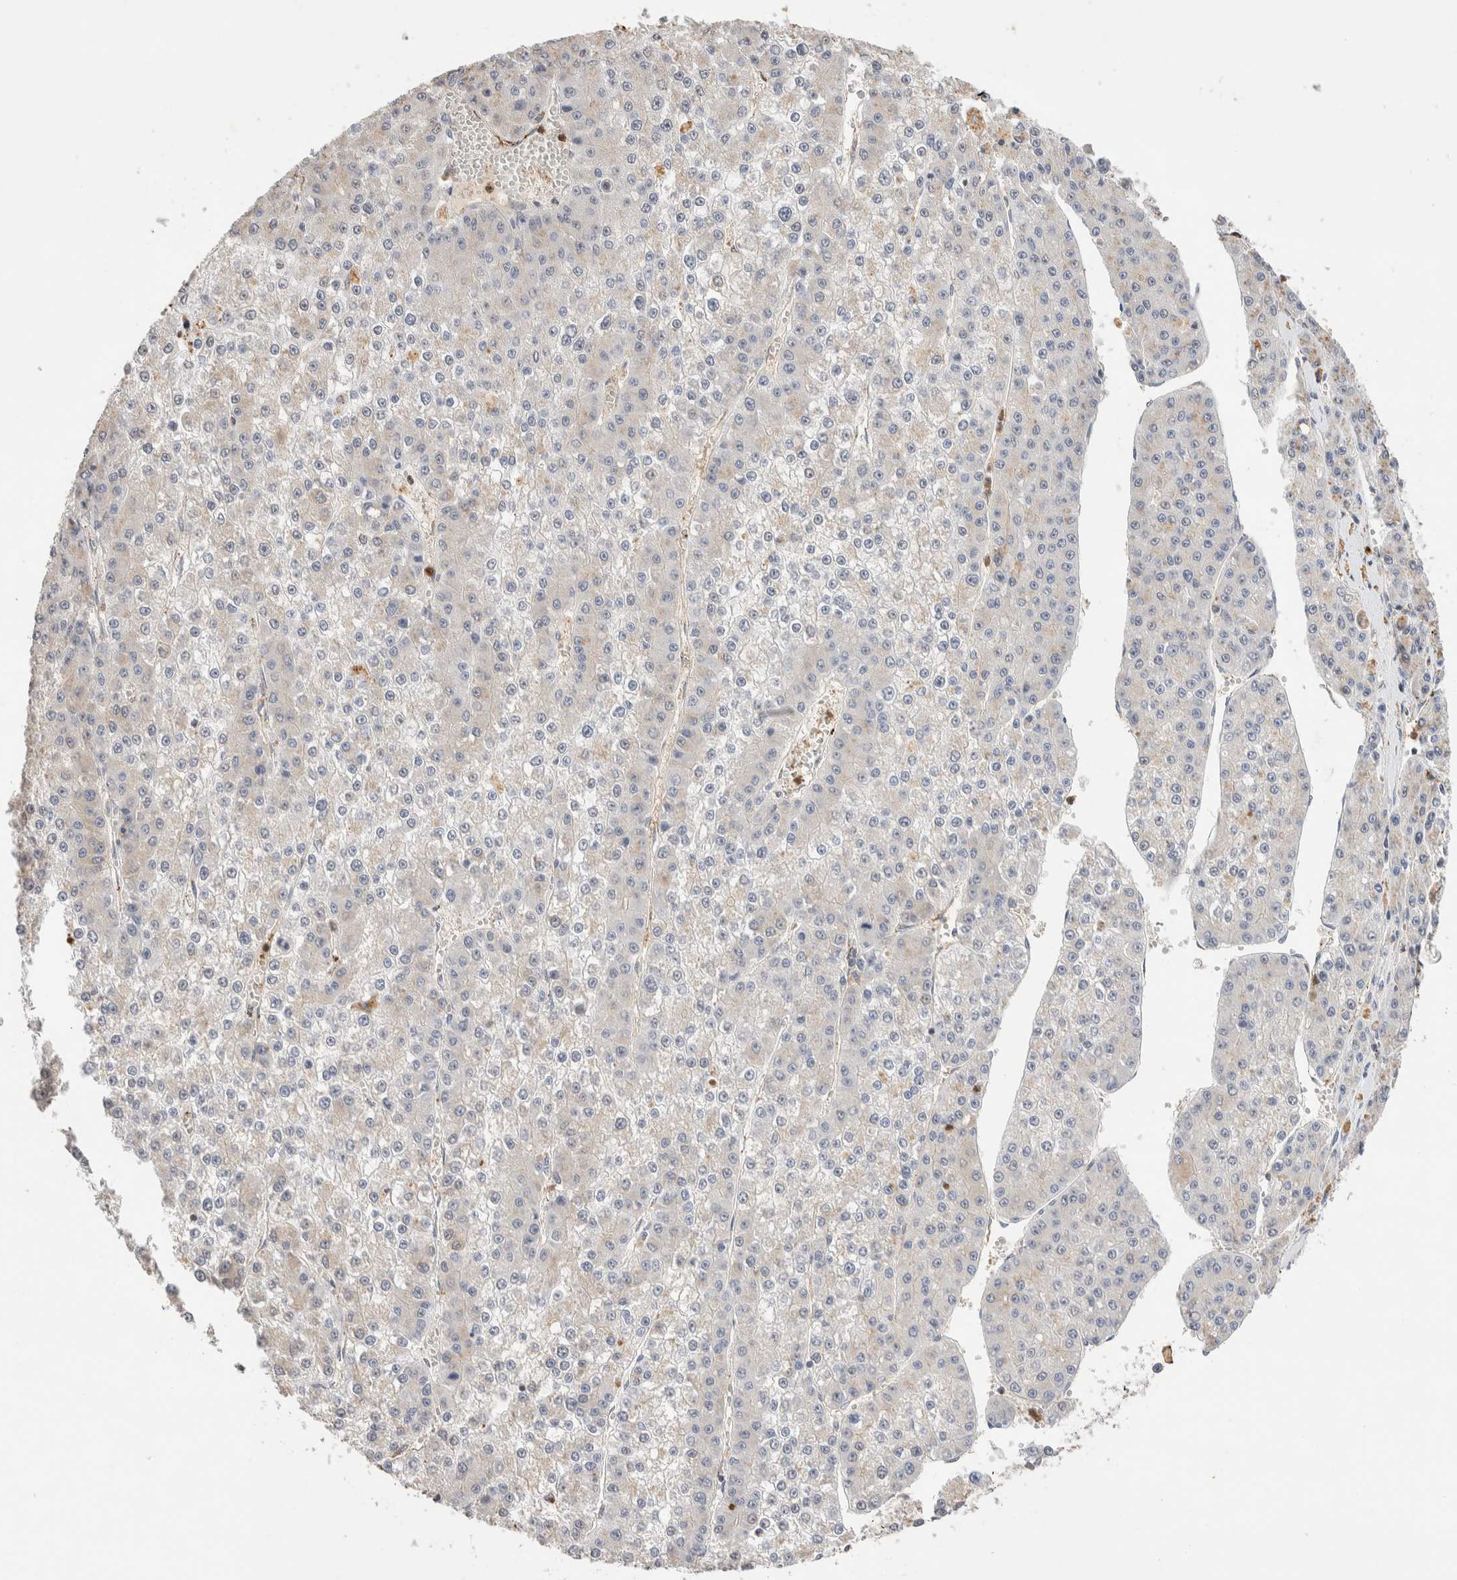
{"staining": {"intensity": "negative", "quantity": "none", "location": "none"}, "tissue": "liver cancer", "cell_type": "Tumor cells", "image_type": "cancer", "snomed": [{"axis": "morphology", "description": "Carcinoma, Hepatocellular, NOS"}, {"axis": "topography", "description": "Liver"}], "caption": "Micrograph shows no protein positivity in tumor cells of liver cancer tissue.", "gene": "NSMAF", "patient": {"sex": "female", "age": 73}}